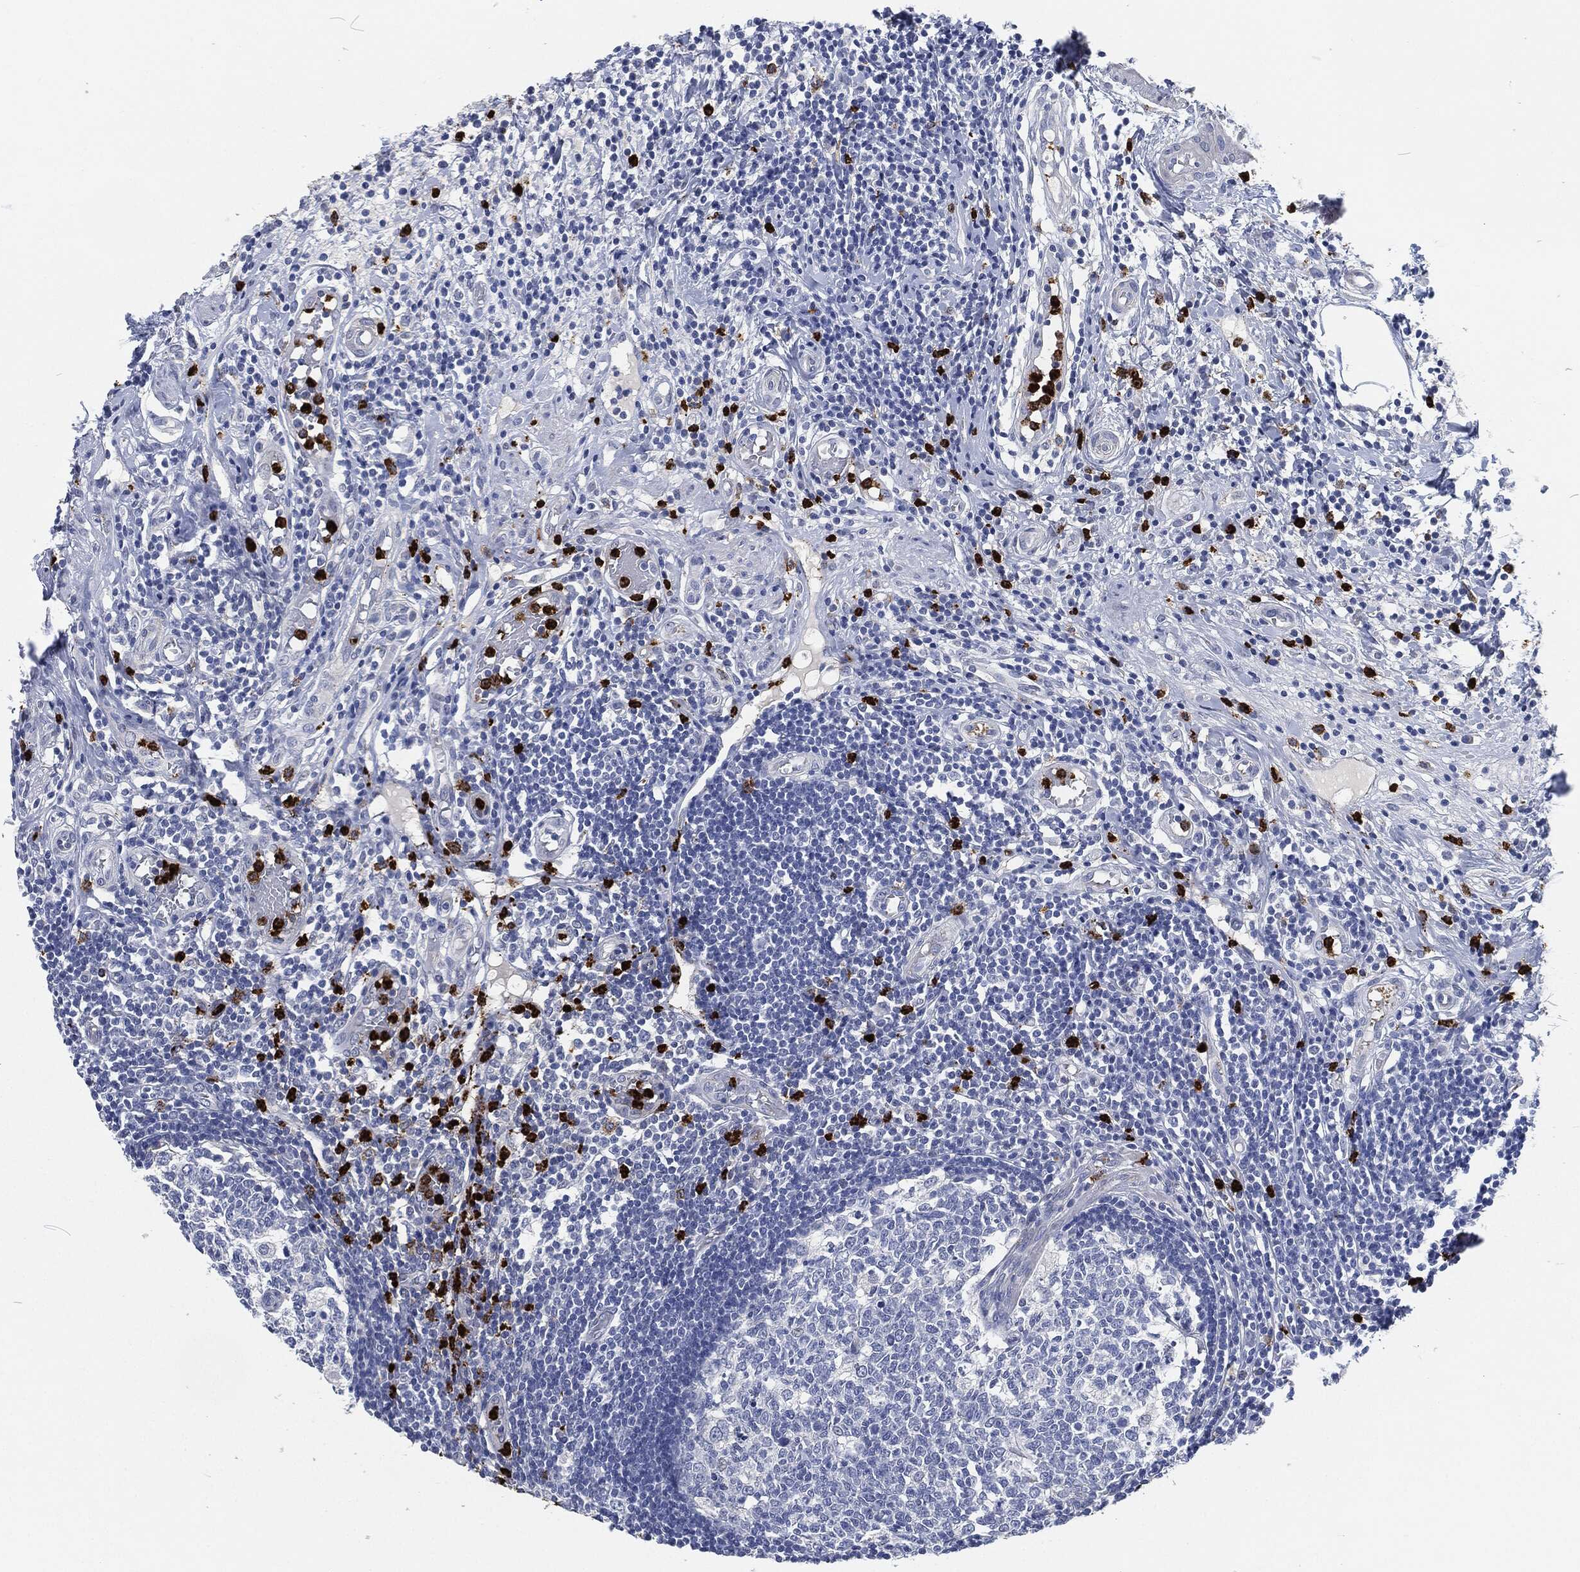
{"staining": {"intensity": "negative", "quantity": "none", "location": "none"}, "tissue": "appendix", "cell_type": "Glandular cells", "image_type": "normal", "snomed": [{"axis": "morphology", "description": "Normal tissue, NOS"}, {"axis": "morphology", "description": "Inflammation, NOS"}, {"axis": "topography", "description": "Appendix"}], "caption": "Image shows no protein positivity in glandular cells of benign appendix.", "gene": "MPO", "patient": {"sex": "male", "age": 16}}